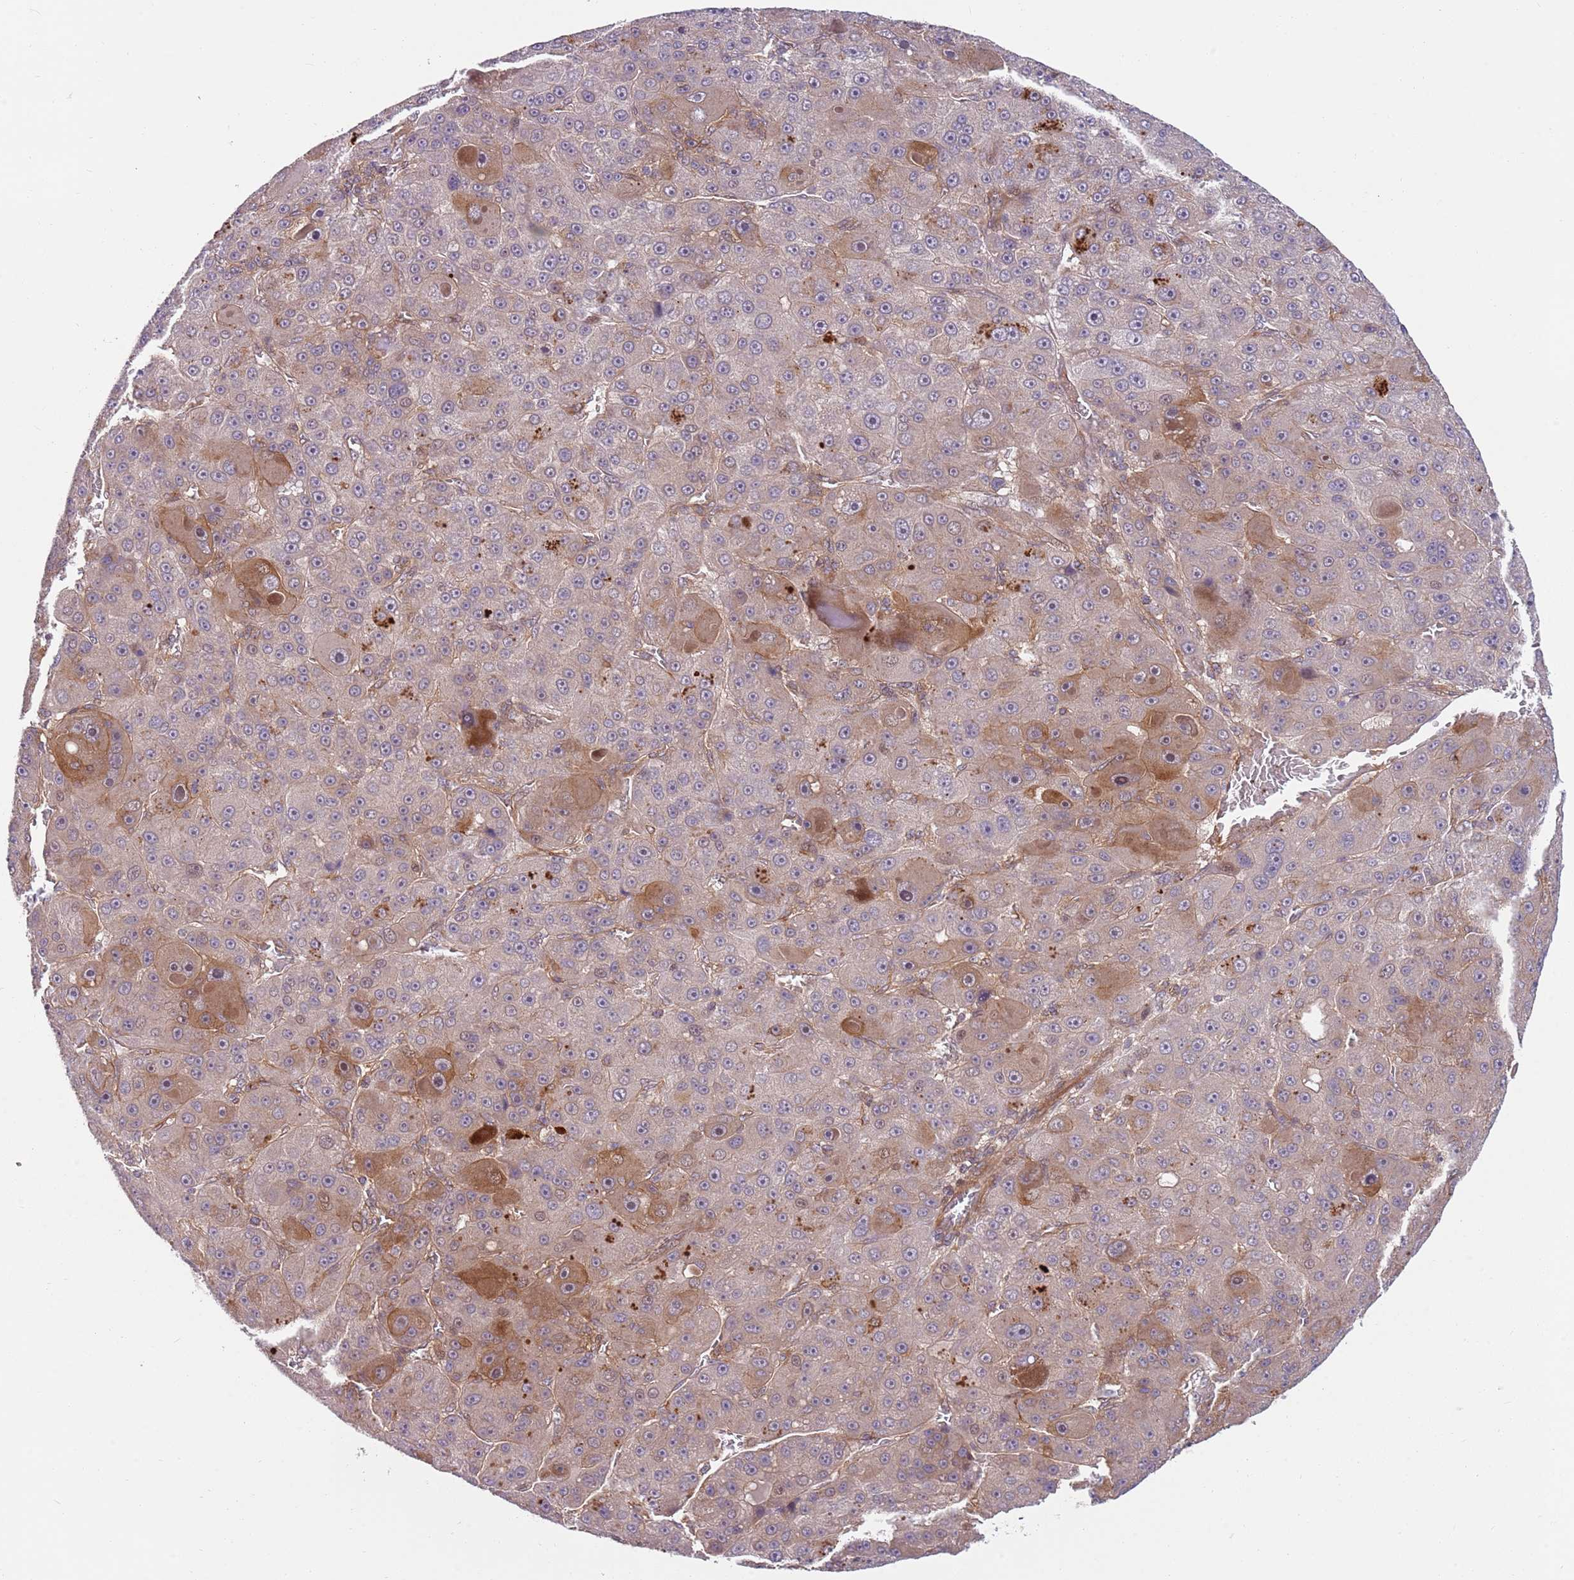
{"staining": {"intensity": "moderate", "quantity": "25%-75%", "location": "cytoplasmic/membranous,nuclear"}, "tissue": "liver cancer", "cell_type": "Tumor cells", "image_type": "cancer", "snomed": [{"axis": "morphology", "description": "Carcinoma, Hepatocellular, NOS"}, {"axis": "topography", "description": "Liver"}], "caption": "High-magnification brightfield microscopy of liver cancer stained with DAB (brown) and counterstained with hematoxylin (blue). tumor cells exhibit moderate cytoplasmic/membranous and nuclear staining is seen in approximately25%-75% of cells.", "gene": "GGA1", "patient": {"sex": "male", "age": 76}}